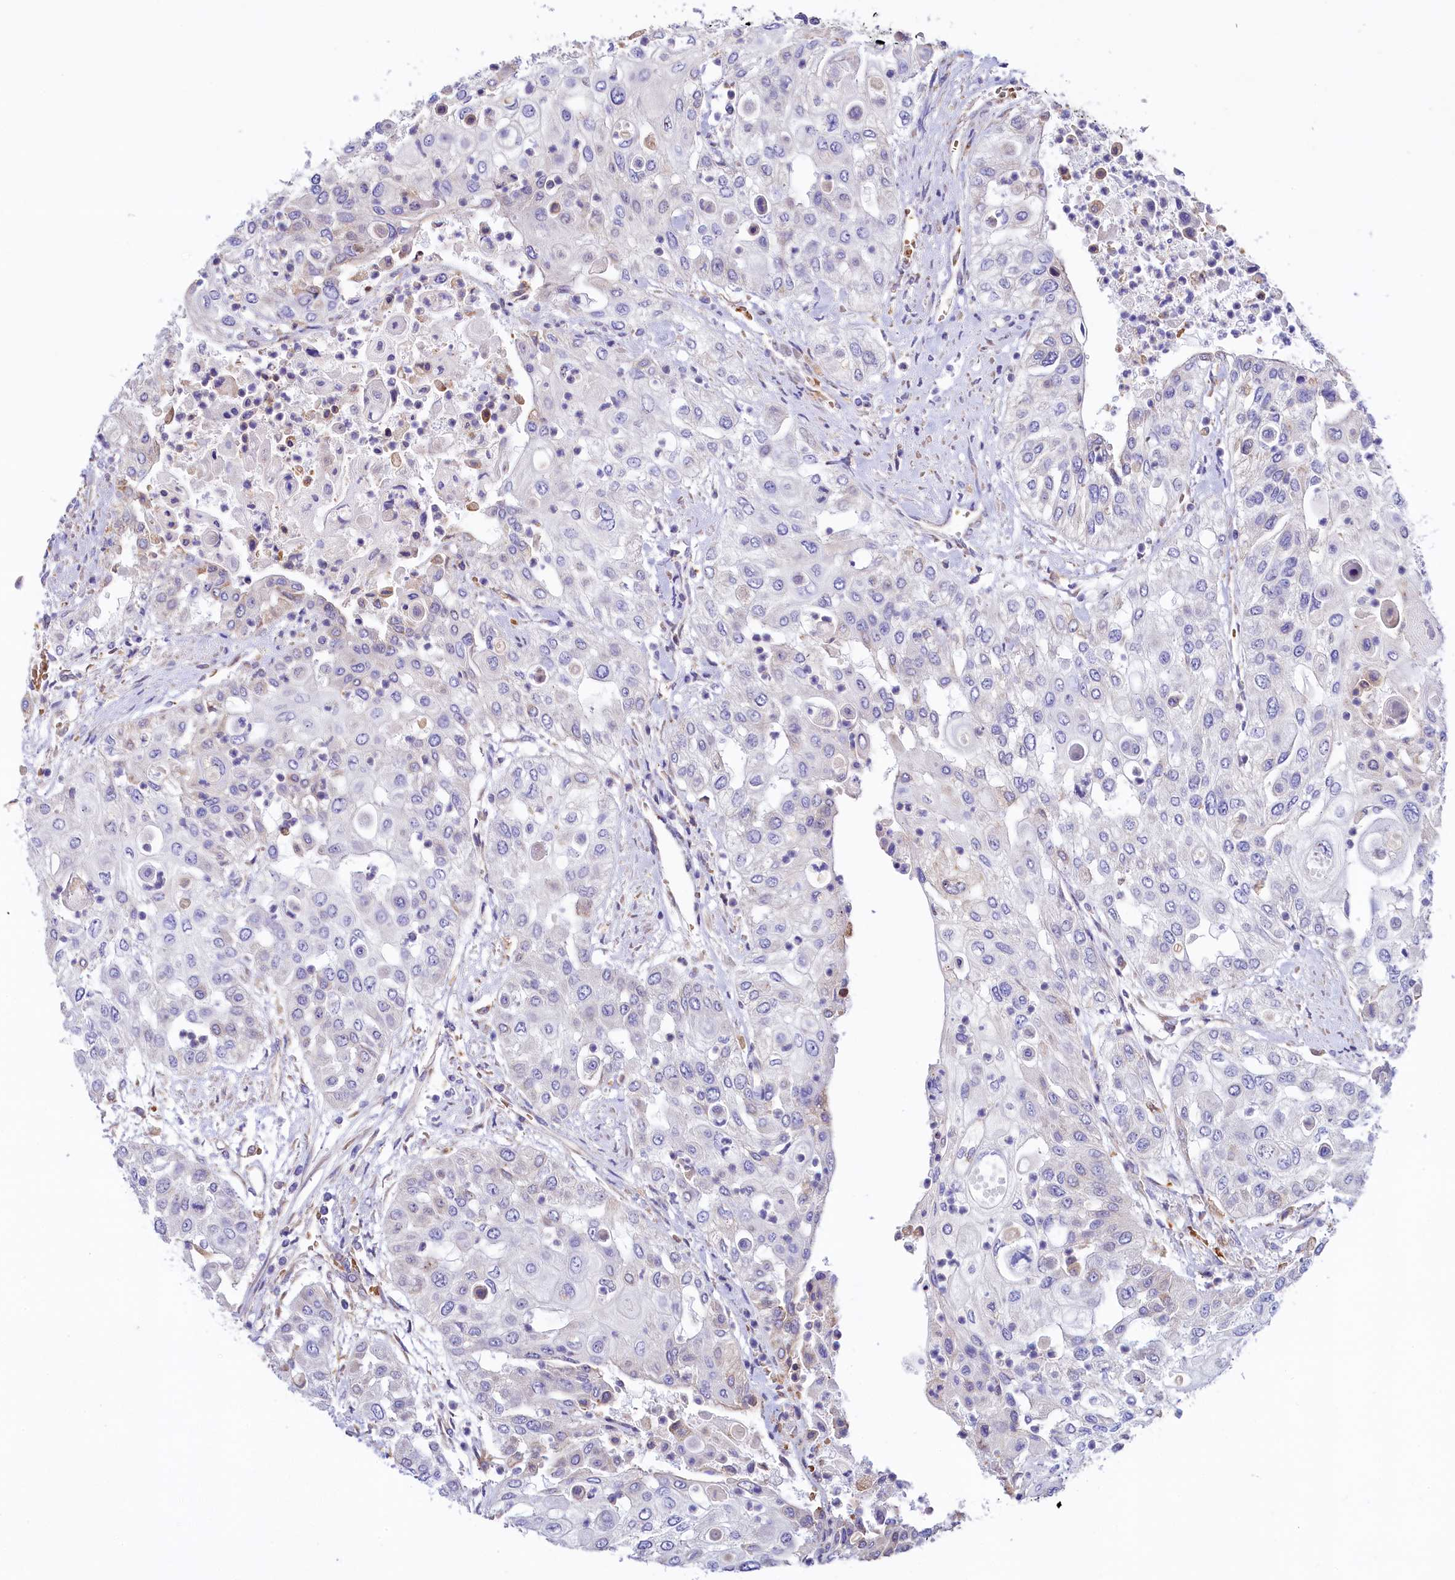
{"staining": {"intensity": "negative", "quantity": "none", "location": "none"}, "tissue": "urothelial cancer", "cell_type": "Tumor cells", "image_type": "cancer", "snomed": [{"axis": "morphology", "description": "Urothelial carcinoma, High grade"}, {"axis": "topography", "description": "Urinary bladder"}], "caption": "High power microscopy photomicrograph of an immunohistochemistry micrograph of urothelial cancer, revealing no significant staining in tumor cells.", "gene": "HPS6", "patient": {"sex": "female", "age": 79}}